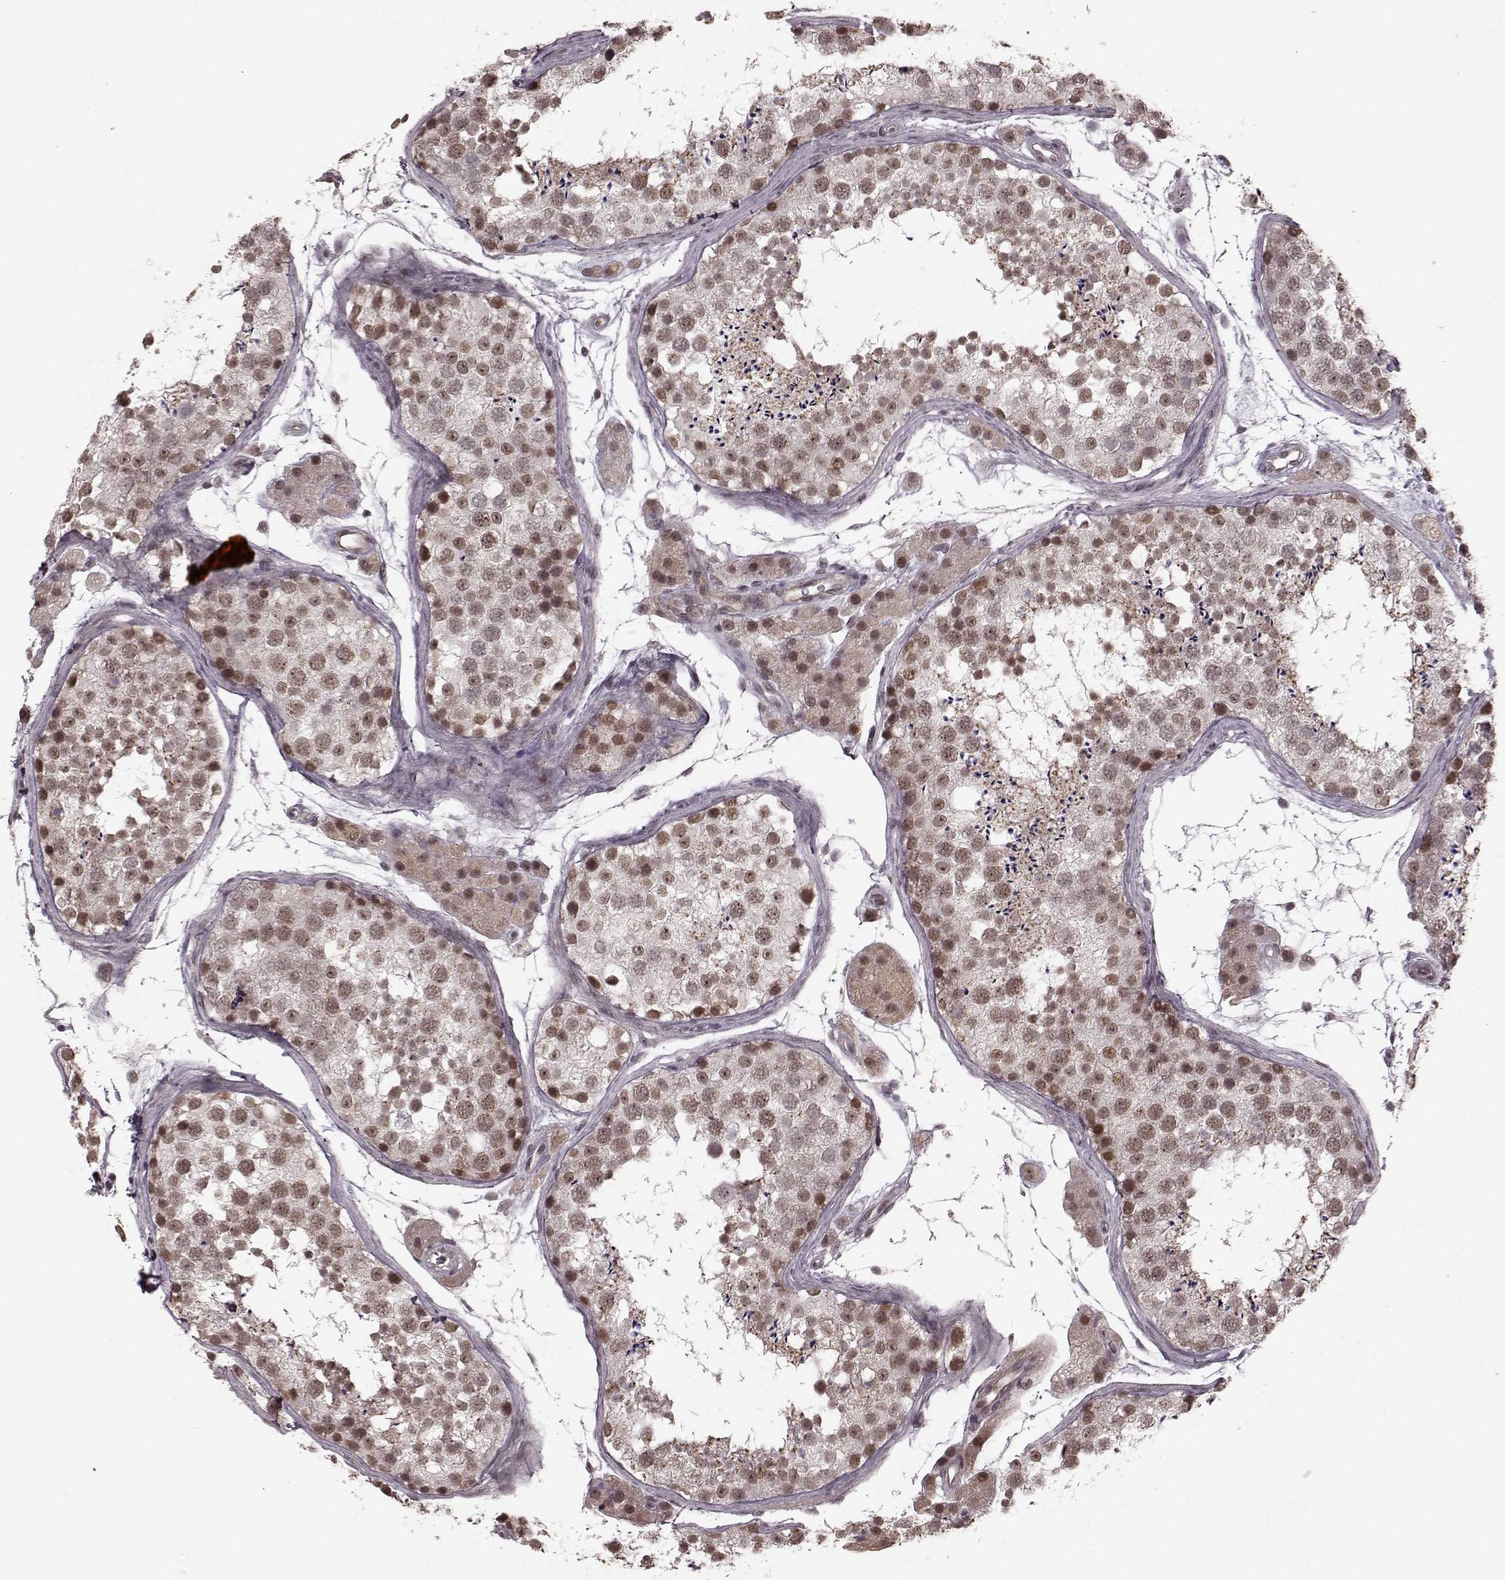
{"staining": {"intensity": "moderate", "quantity": ">75%", "location": "nuclear"}, "tissue": "testis", "cell_type": "Cells in seminiferous ducts", "image_type": "normal", "snomed": [{"axis": "morphology", "description": "Normal tissue, NOS"}, {"axis": "topography", "description": "Testis"}], "caption": "An image showing moderate nuclear positivity in about >75% of cells in seminiferous ducts in unremarkable testis, as visualized by brown immunohistochemical staining.", "gene": "PLCB4", "patient": {"sex": "male", "age": 41}}